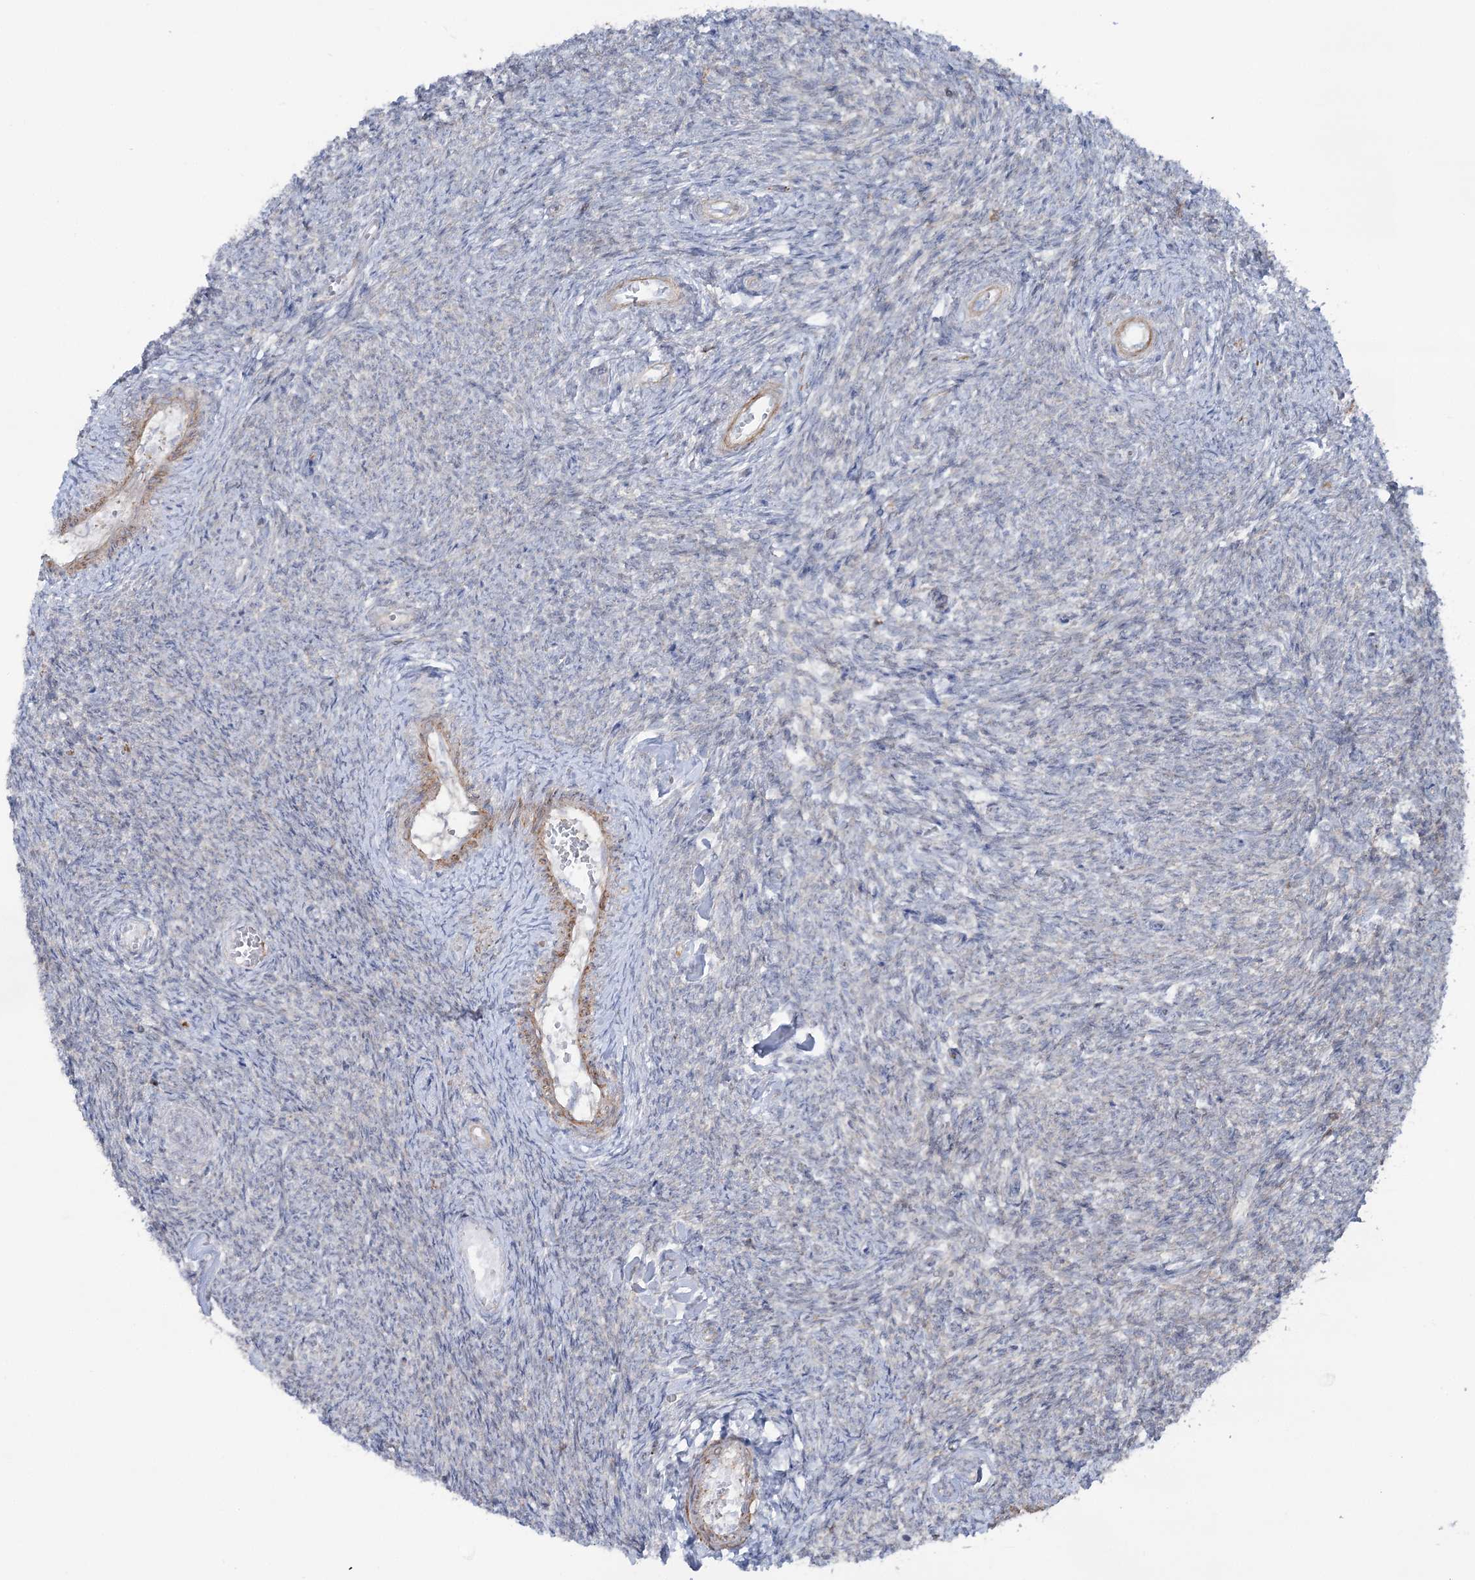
{"staining": {"intensity": "negative", "quantity": "none", "location": "none"}, "tissue": "ovary", "cell_type": "Ovarian stroma cells", "image_type": "normal", "snomed": [{"axis": "morphology", "description": "Normal tissue, NOS"}, {"axis": "topography", "description": "Ovary"}], "caption": "Immunohistochemistry histopathology image of normal ovary: ovary stained with DAB shows no significant protein staining in ovarian stroma cells. Brightfield microscopy of IHC stained with DAB (brown) and hematoxylin (blue), captured at high magnification.", "gene": "LARP1B", "patient": {"sex": "female", "age": 44}}